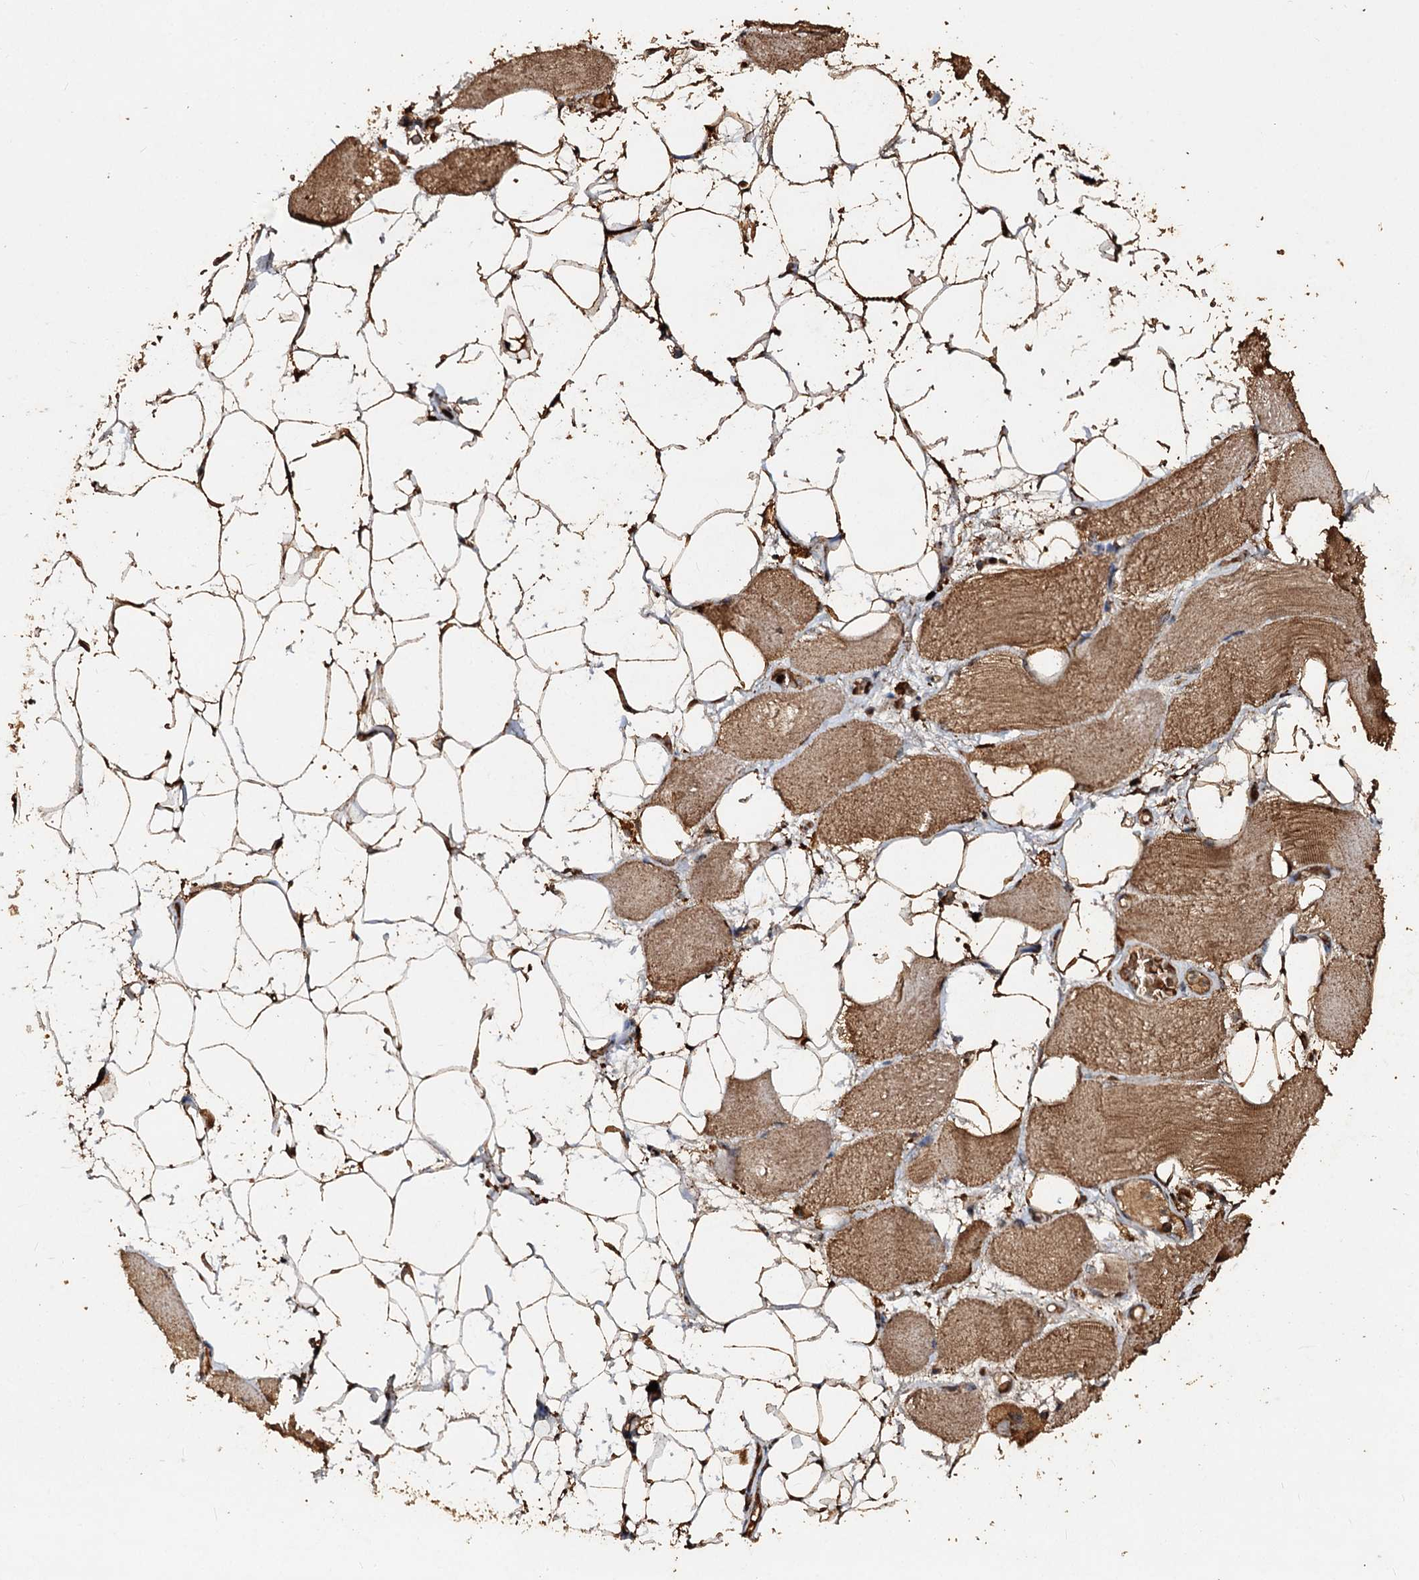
{"staining": {"intensity": "moderate", "quantity": ">75%", "location": "cytoplasmic/membranous"}, "tissue": "skeletal muscle", "cell_type": "Myocytes", "image_type": "normal", "snomed": [{"axis": "morphology", "description": "Normal tissue, NOS"}, {"axis": "topography", "description": "Skeletal muscle"}, {"axis": "topography", "description": "Parathyroid gland"}], "caption": "Skeletal muscle stained with immunohistochemistry shows moderate cytoplasmic/membranous staining in approximately >75% of myocytes.", "gene": "NOTCH2NLA", "patient": {"sex": "female", "age": 37}}